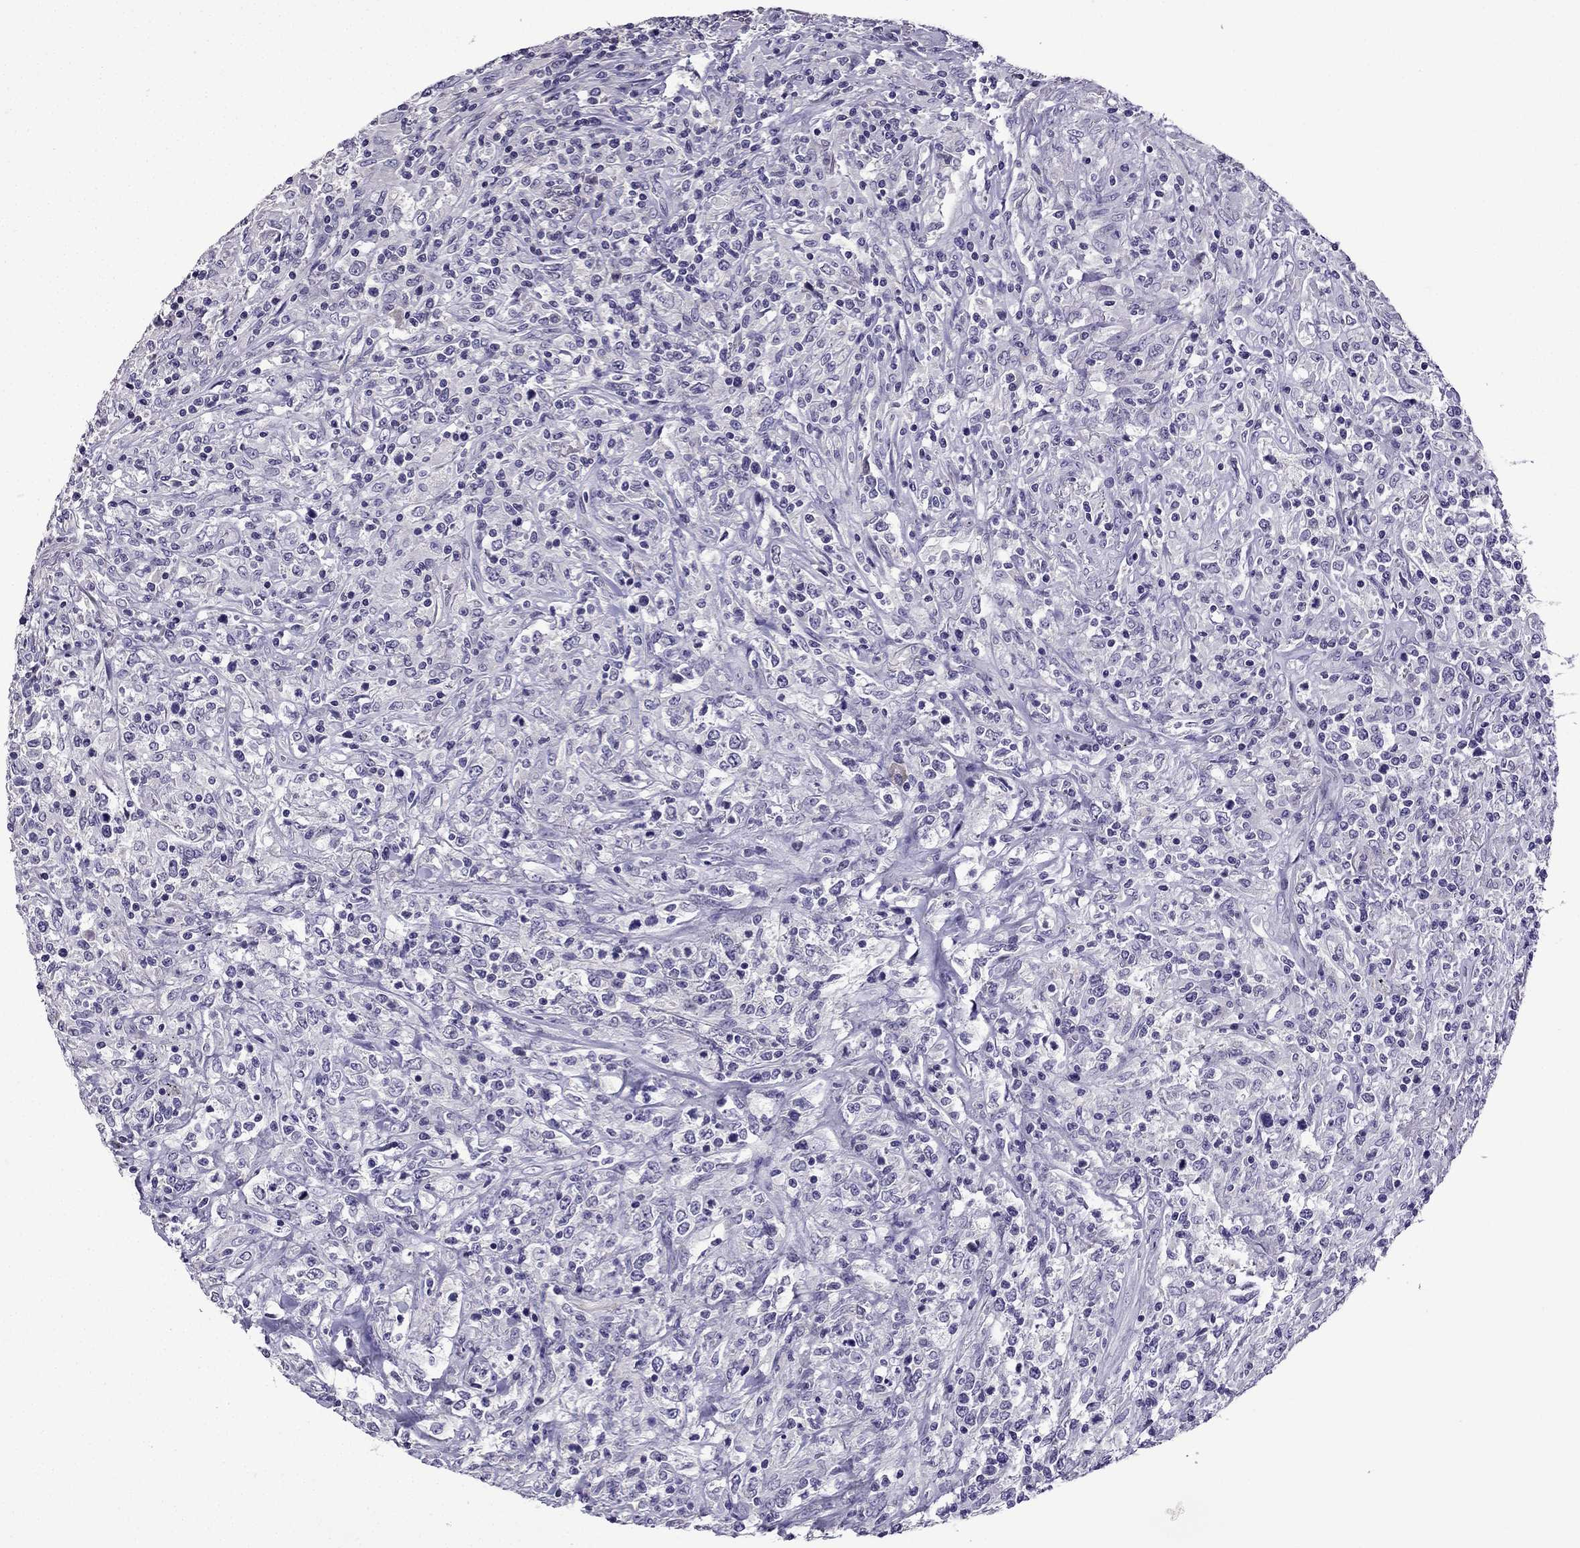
{"staining": {"intensity": "negative", "quantity": "none", "location": "none"}, "tissue": "lymphoma", "cell_type": "Tumor cells", "image_type": "cancer", "snomed": [{"axis": "morphology", "description": "Malignant lymphoma, non-Hodgkin's type, High grade"}, {"axis": "topography", "description": "Lung"}], "caption": "Lymphoma was stained to show a protein in brown. There is no significant positivity in tumor cells.", "gene": "TTN", "patient": {"sex": "male", "age": 79}}